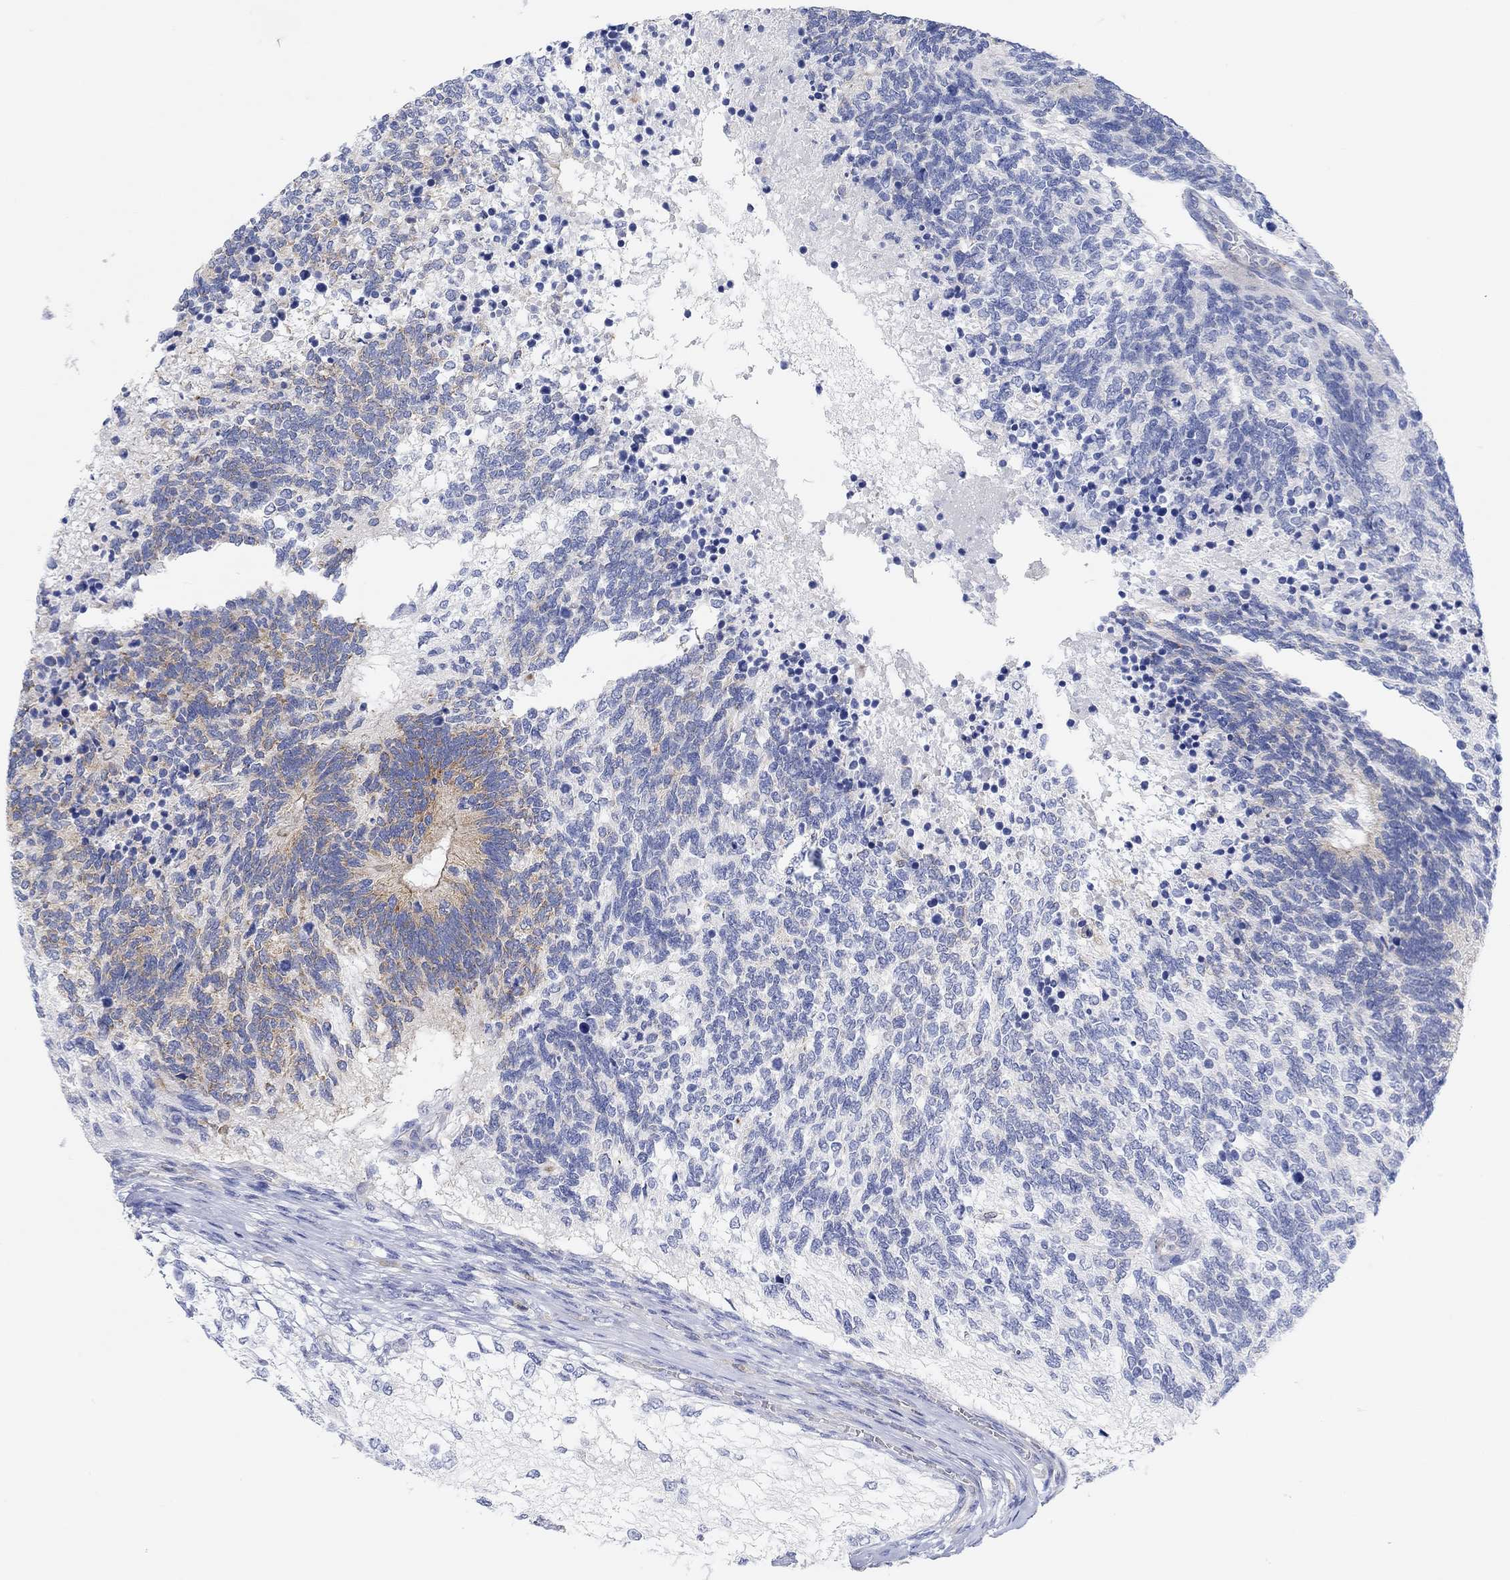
{"staining": {"intensity": "moderate", "quantity": "<25%", "location": "cytoplasmic/membranous"}, "tissue": "testis cancer", "cell_type": "Tumor cells", "image_type": "cancer", "snomed": [{"axis": "morphology", "description": "Seminoma, NOS"}, {"axis": "morphology", "description": "Carcinoma, Embryonal, NOS"}, {"axis": "topography", "description": "Testis"}], "caption": "This image shows testis embryonal carcinoma stained with IHC to label a protein in brown. The cytoplasmic/membranous of tumor cells show moderate positivity for the protein. Nuclei are counter-stained blue.", "gene": "RGS1", "patient": {"sex": "male", "age": 41}}